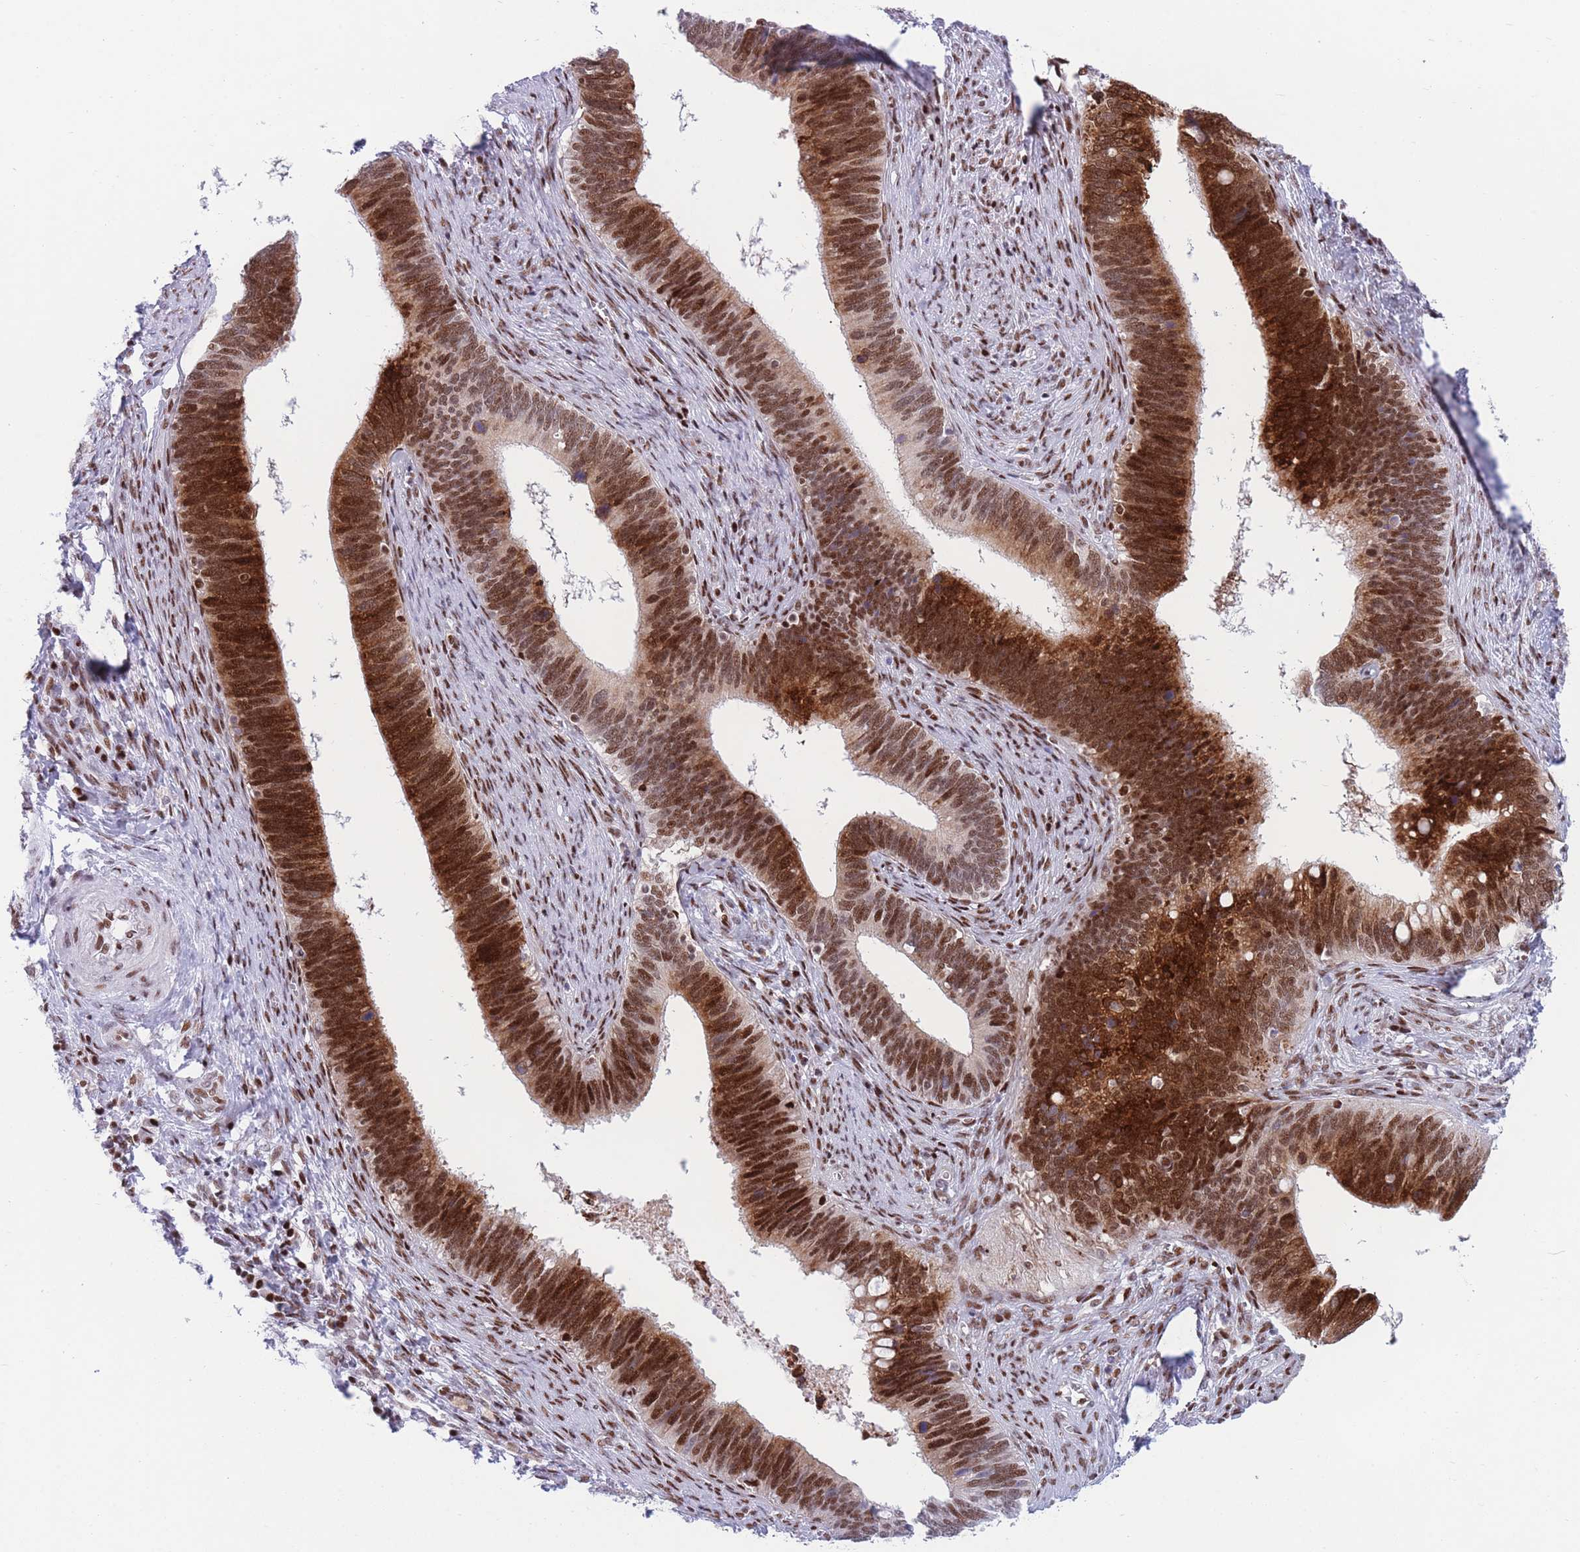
{"staining": {"intensity": "strong", "quantity": ">75%", "location": "cytoplasmic/membranous,nuclear"}, "tissue": "cervical cancer", "cell_type": "Tumor cells", "image_type": "cancer", "snomed": [{"axis": "morphology", "description": "Adenocarcinoma, NOS"}, {"axis": "topography", "description": "Cervix"}], "caption": "A high amount of strong cytoplasmic/membranous and nuclear expression is identified in approximately >75% of tumor cells in cervical cancer (adenocarcinoma) tissue.", "gene": "DNAJC3", "patient": {"sex": "female", "age": 42}}